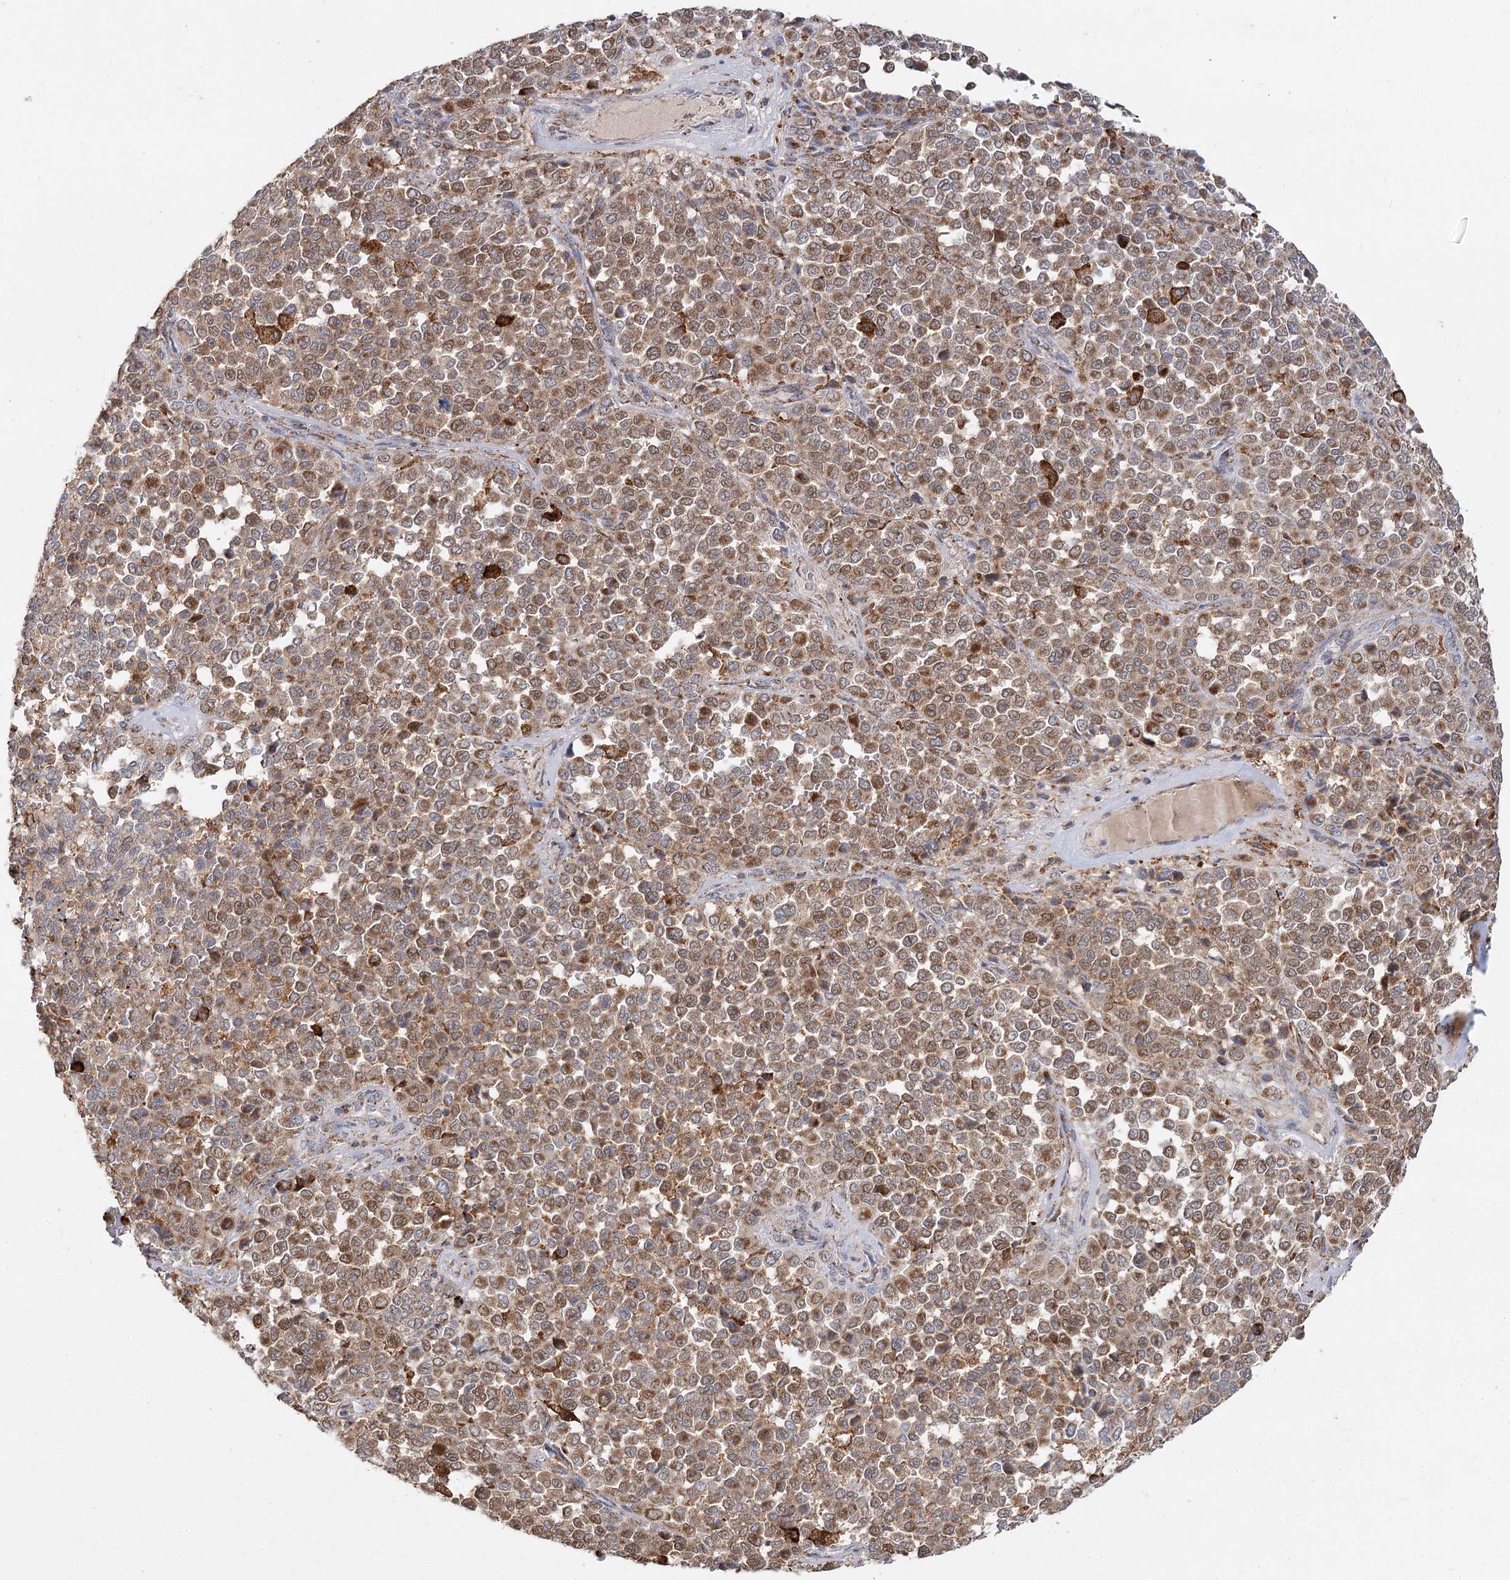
{"staining": {"intensity": "moderate", "quantity": ">75%", "location": "cytoplasmic/membranous"}, "tissue": "melanoma", "cell_type": "Tumor cells", "image_type": "cancer", "snomed": [{"axis": "morphology", "description": "Malignant melanoma, Metastatic site"}, {"axis": "topography", "description": "Pancreas"}], "caption": "Immunohistochemistry (IHC) micrograph of human melanoma stained for a protein (brown), which shows medium levels of moderate cytoplasmic/membranous staining in about >75% of tumor cells.", "gene": "TAS1R1", "patient": {"sex": "female", "age": 30}}